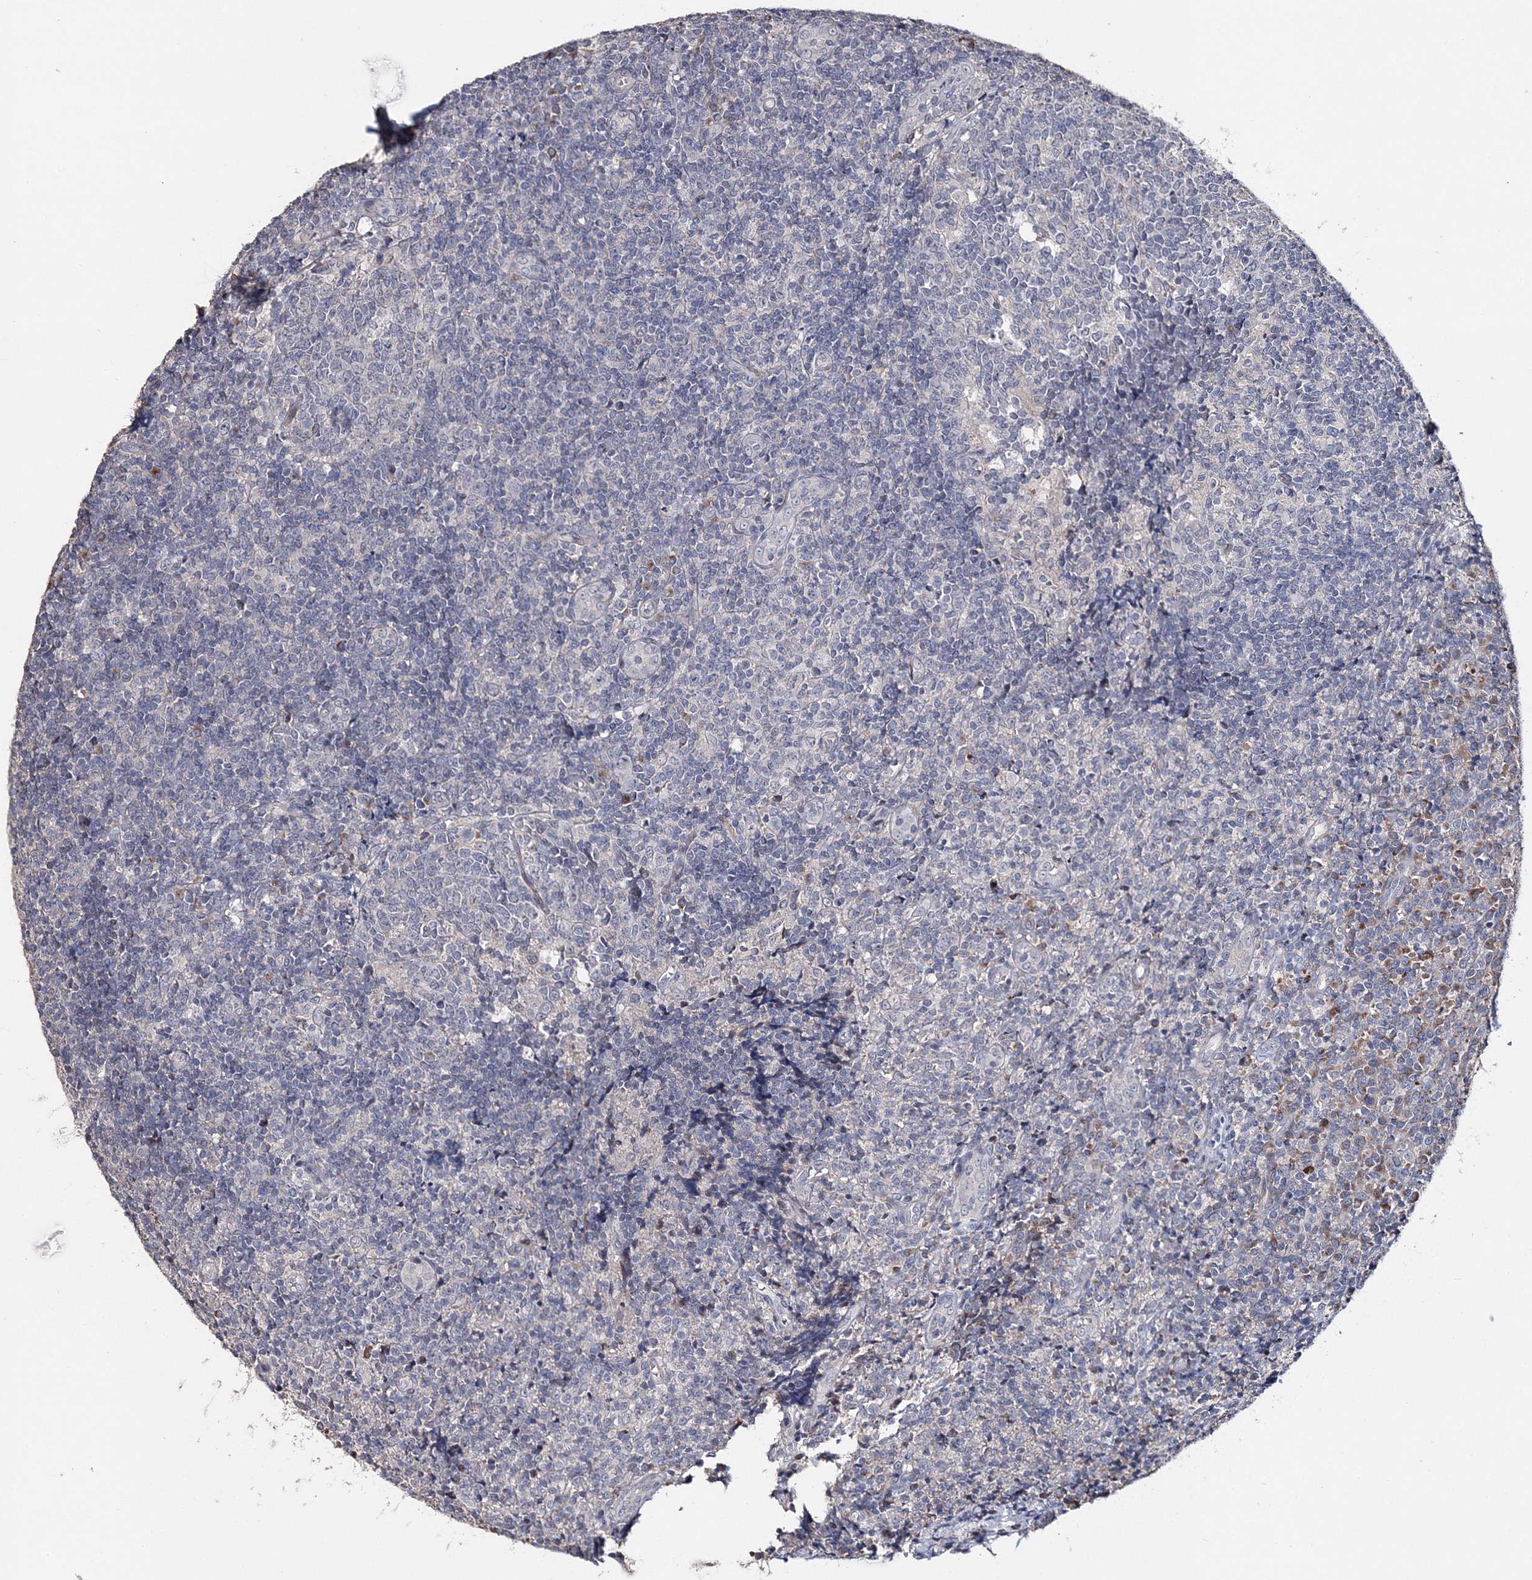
{"staining": {"intensity": "negative", "quantity": "none", "location": "none"}, "tissue": "tonsil", "cell_type": "Germinal center cells", "image_type": "normal", "snomed": [{"axis": "morphology", "description": "Normal tissue, NOS"}, {"axis": "topography", "description": "Tonsil"}], "caption": "IHC of unremarkable human tonsil reveals no positivity in germinal center cells.", "gene": "GJB5", "patient": {"sex": "female", "age": 19}}